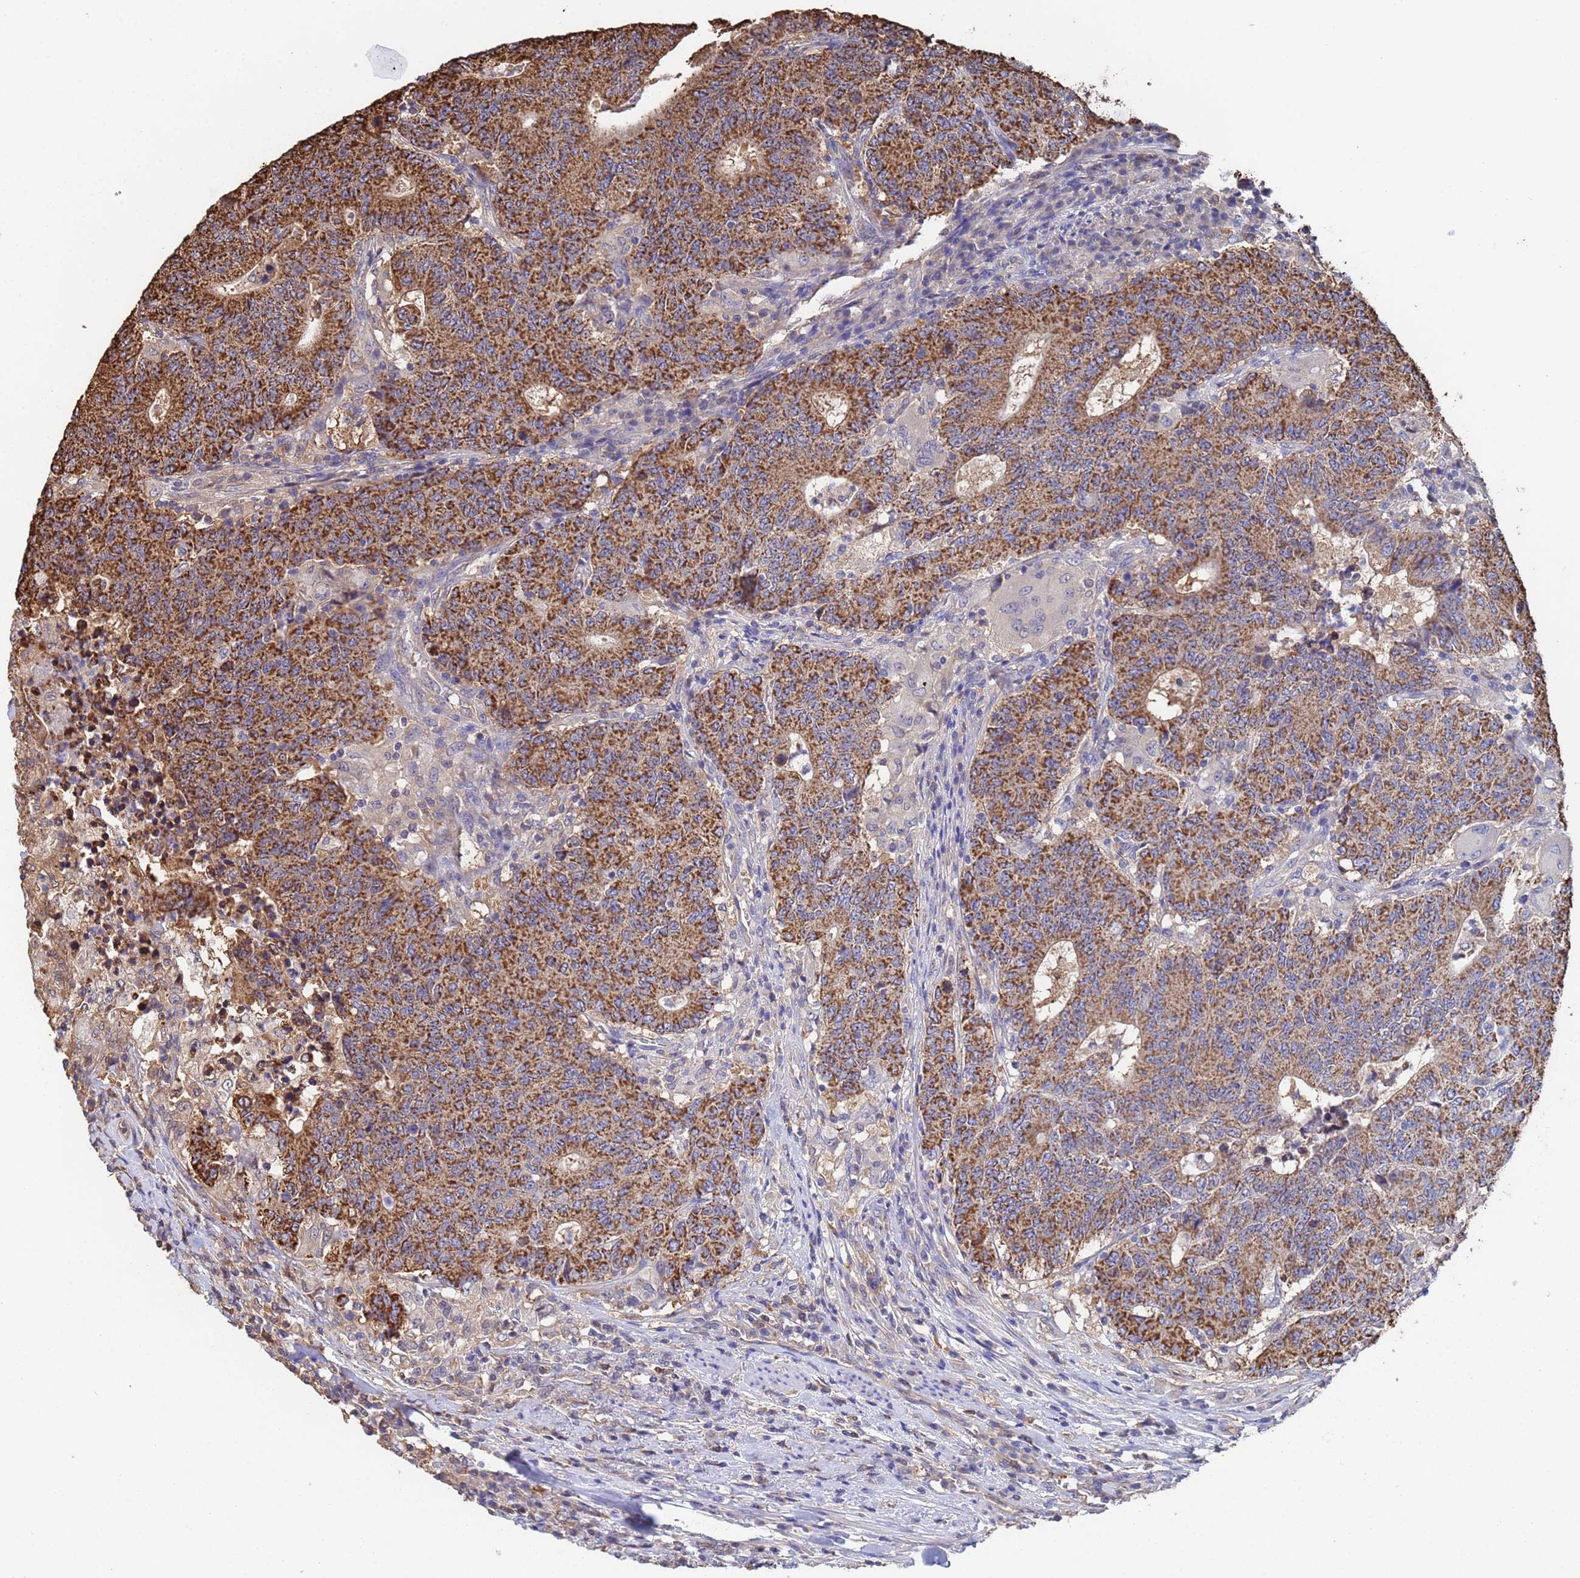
{"staining": {"intensity": "strong", "quantity": ">75%", "location": "cytoplasmic/membranous"}, "tissue": "colorectal cancer", "cell_type": "Tumor cells", "image_type": "cancer", "snomed": [{"axis": "morphology", "description": "Adenocarcinoma, NOS"}, {"axis": "topography", "description": "Colon"}], "caption": "This histopathology image shows colorectal cancer stained with IHC to label a protein in brown. The cytoplasmic/membranous of tumor cells show strong positivity for the protein. Nuclei are counter-stained blue.", "gene": "FAM25A", "patient": {"sex": "female", "age": 75}}